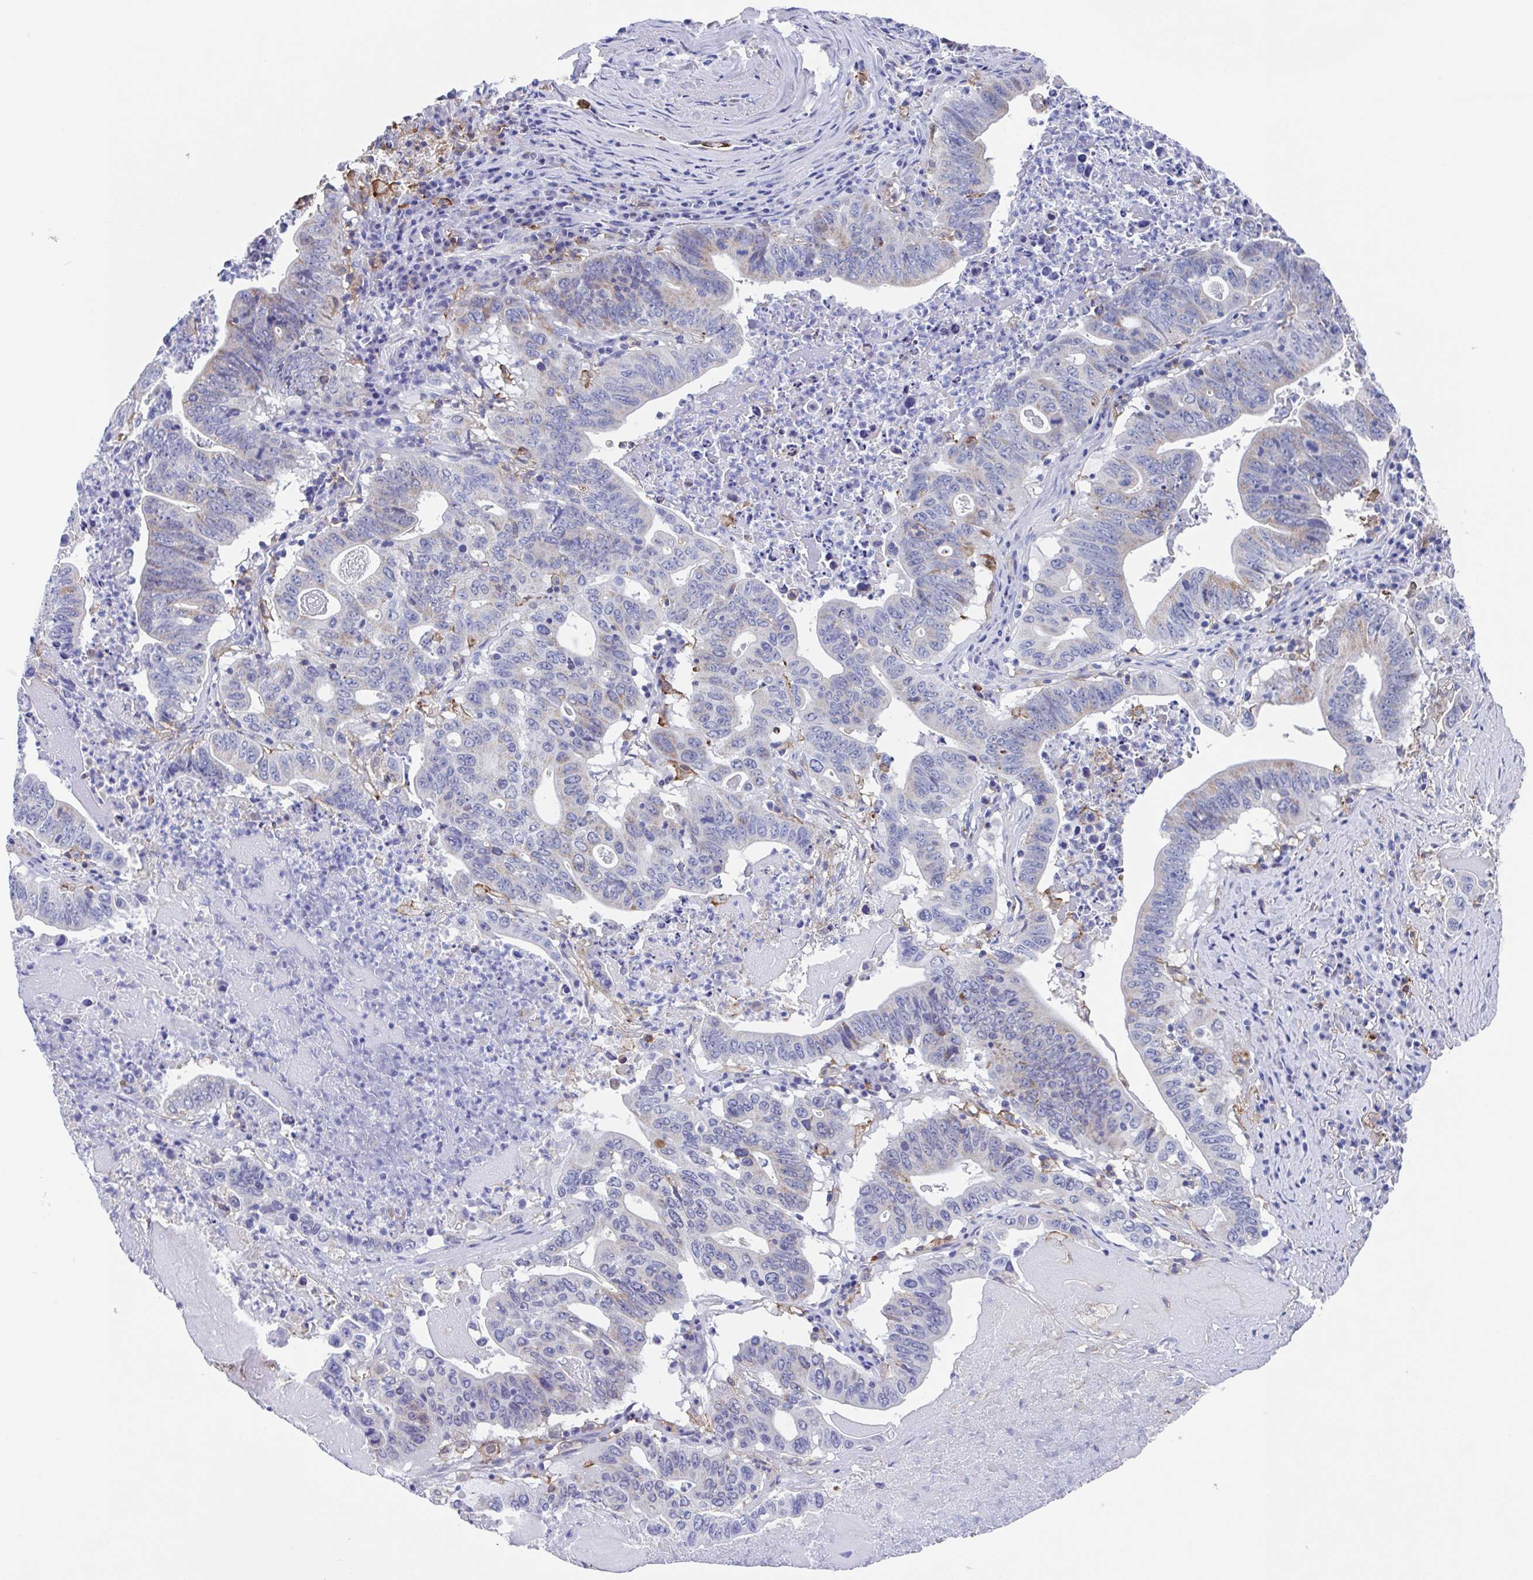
{"staining": {"intensity": "weak", "quantity": "<25%", "location": "cytoplasmic/membranous"}, "tissue": "lung cancer", "cell_type": "Tumor cells", "image_type": "cancer", "snomed": [{"axis": "morphology", "description": "Adenocarcinoma, NOS"}, {"axis": "topography", "description": "Lung"}], "caption": "Micrograph shows no significant protein expression in tumor cells of lung adenocarcinoma.", "gene": "FCGR3A", "patient": {"sex": "female", "age": 60}}